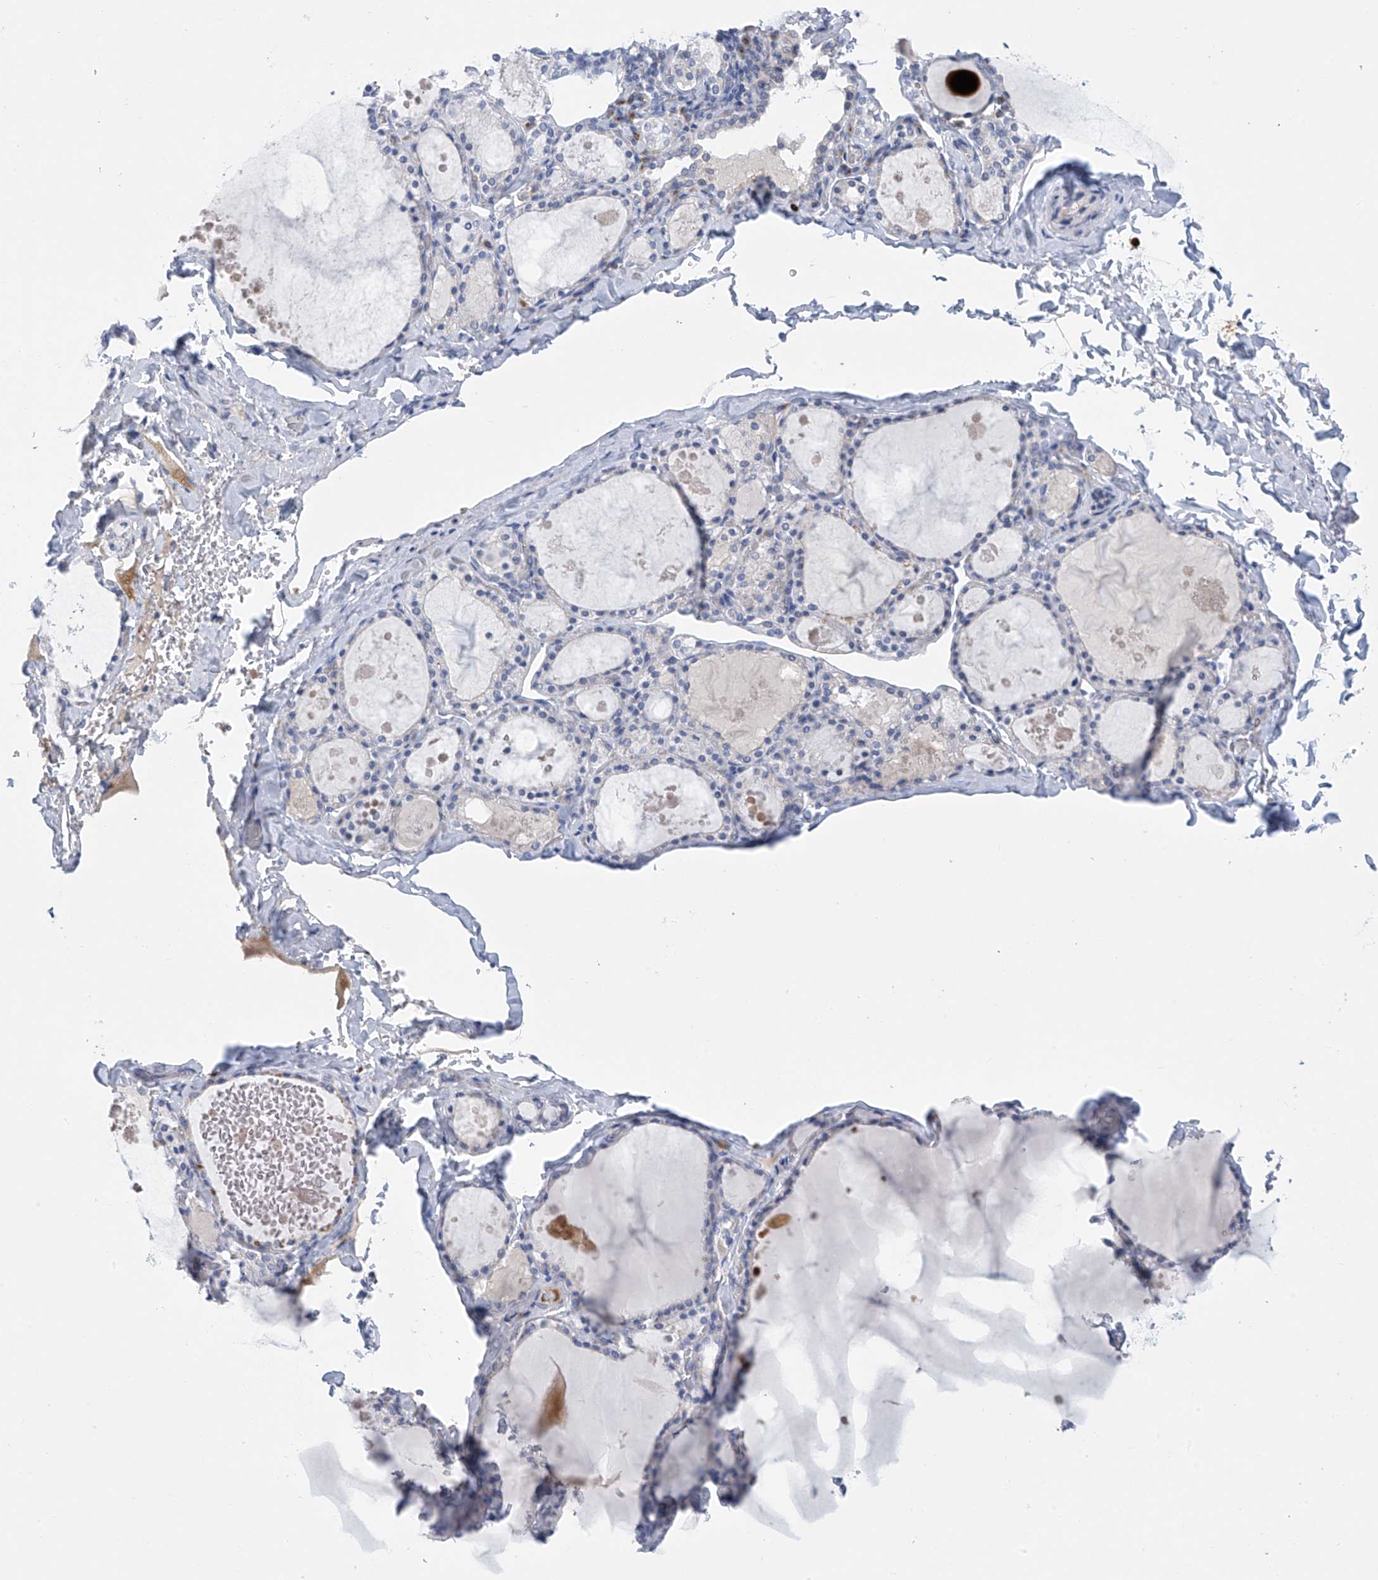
{"staining": {"intensity": "negative", "quantity": "none", "location": "none"}, "tissue": "thyroid gland", "cell_type": "Glandular cells", "image_type": "normal", "snomed": [{"axis": "morphology", "description": "Normal tissue, NOS"}, {"axis": "topography", "description": "Thyroid gland"}], "caption": "Glandular cells are negative for brown protein staining in benign thyroid gland. (Brightfield microscopy of DAB (3,3'-diaminobenzidine) immunohistochemistry at high magnification).", "gene": "SLCO4A1", "patient": {"sex": "male", "age": 56}}